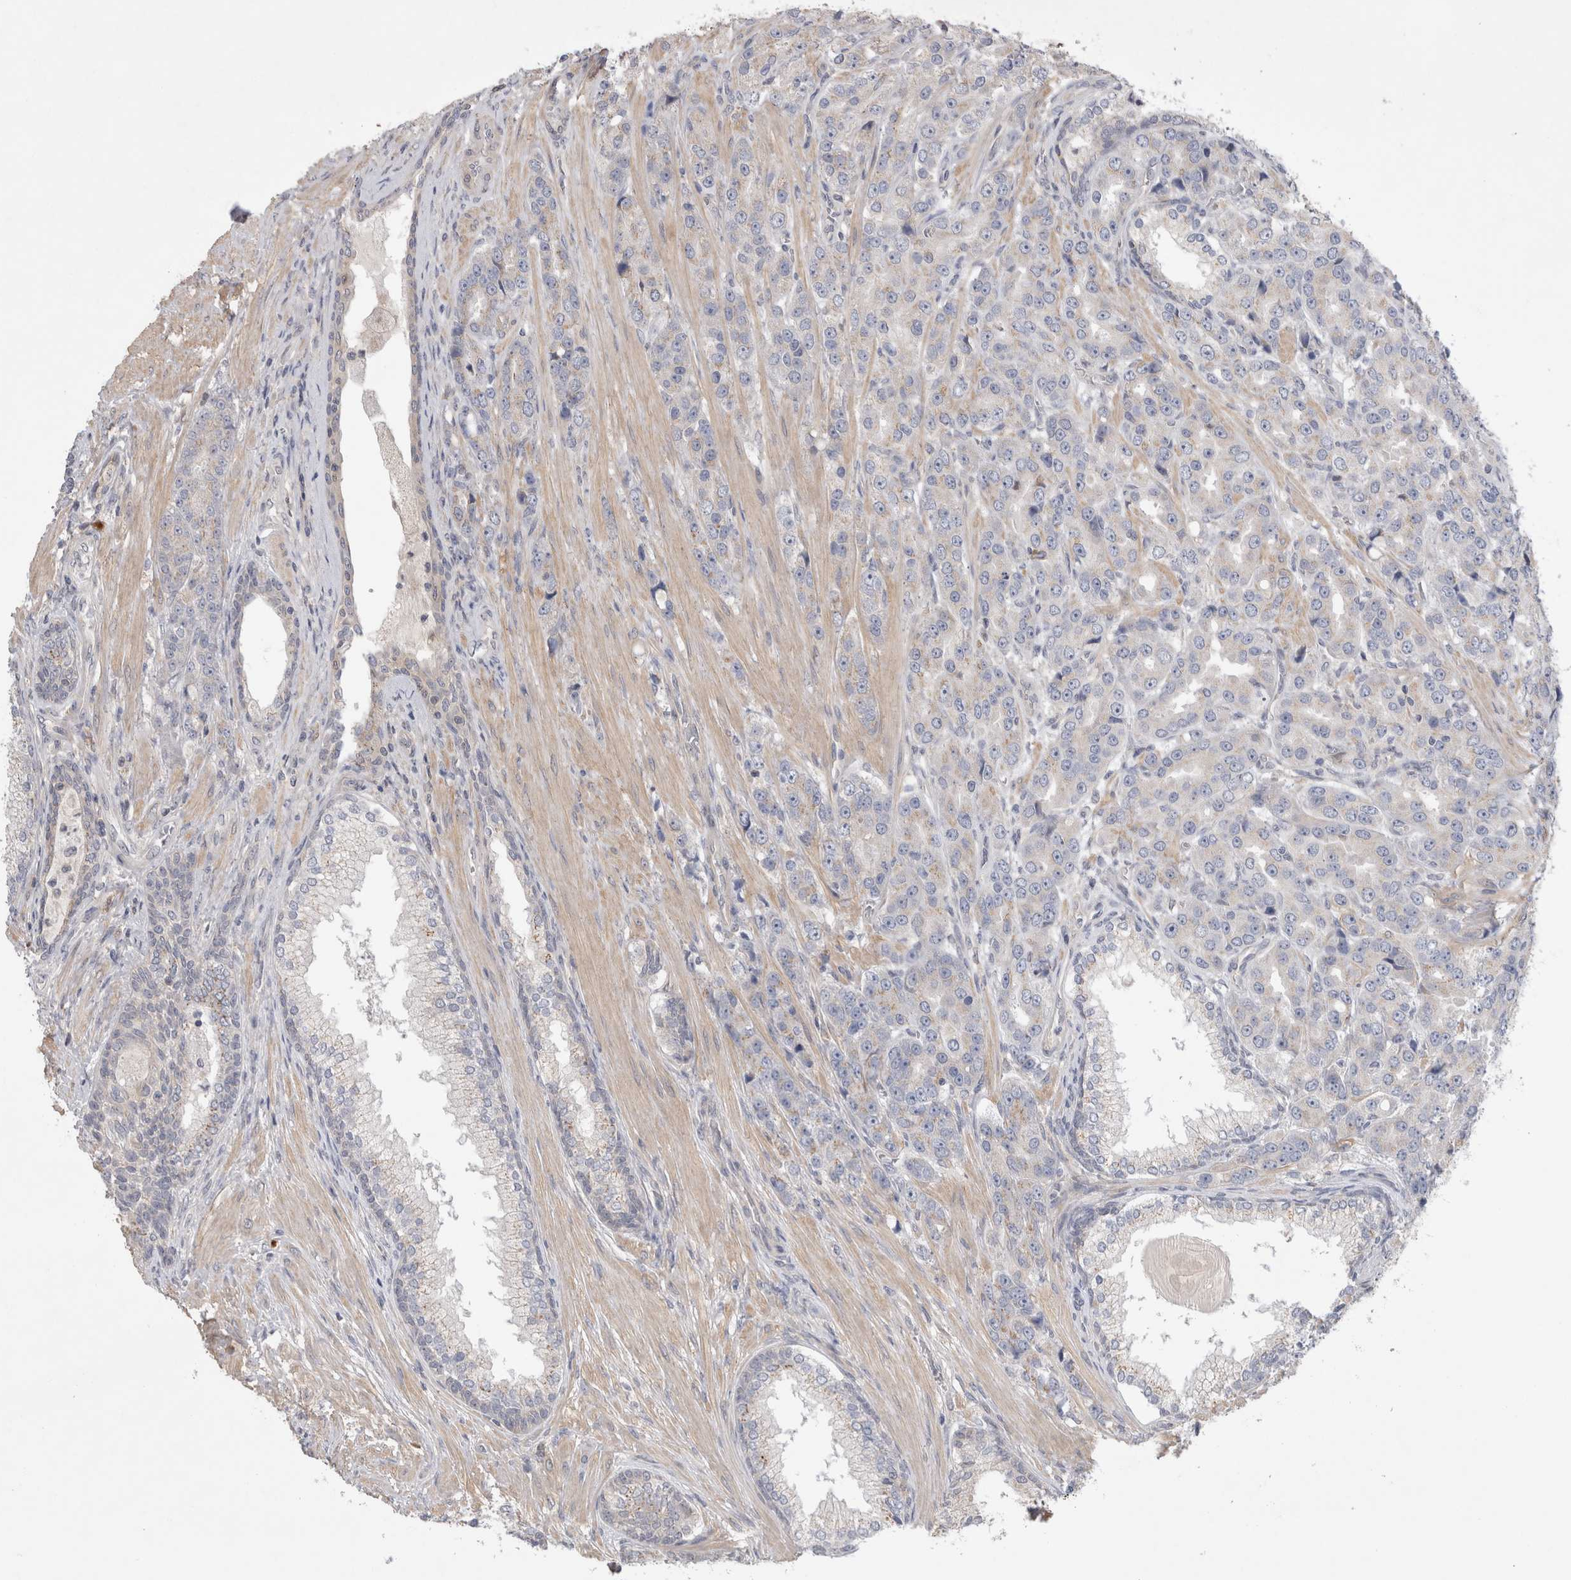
{"staining": {"intensity": "negative", "quantity": "none", "location": "none"}, "tissue": "prostate cancer", "cell_type": "Tumor cells", "image_type": "cancer", "snomed": [{"axis": "morphology", "description": "Adenocarcinoma, High grade"}, {"axis": "topography", "description": "Prostate"}], "caption": "Prostate cancer was stained to show a protein in brown. There is no significant positivity in tumor cells. The staining is performed using DAB brown chromogen with nuclei counter-stained in using hematoxylin.", "gene": "SRD5A3", "patient": {"sex": "male", "age": 60}}